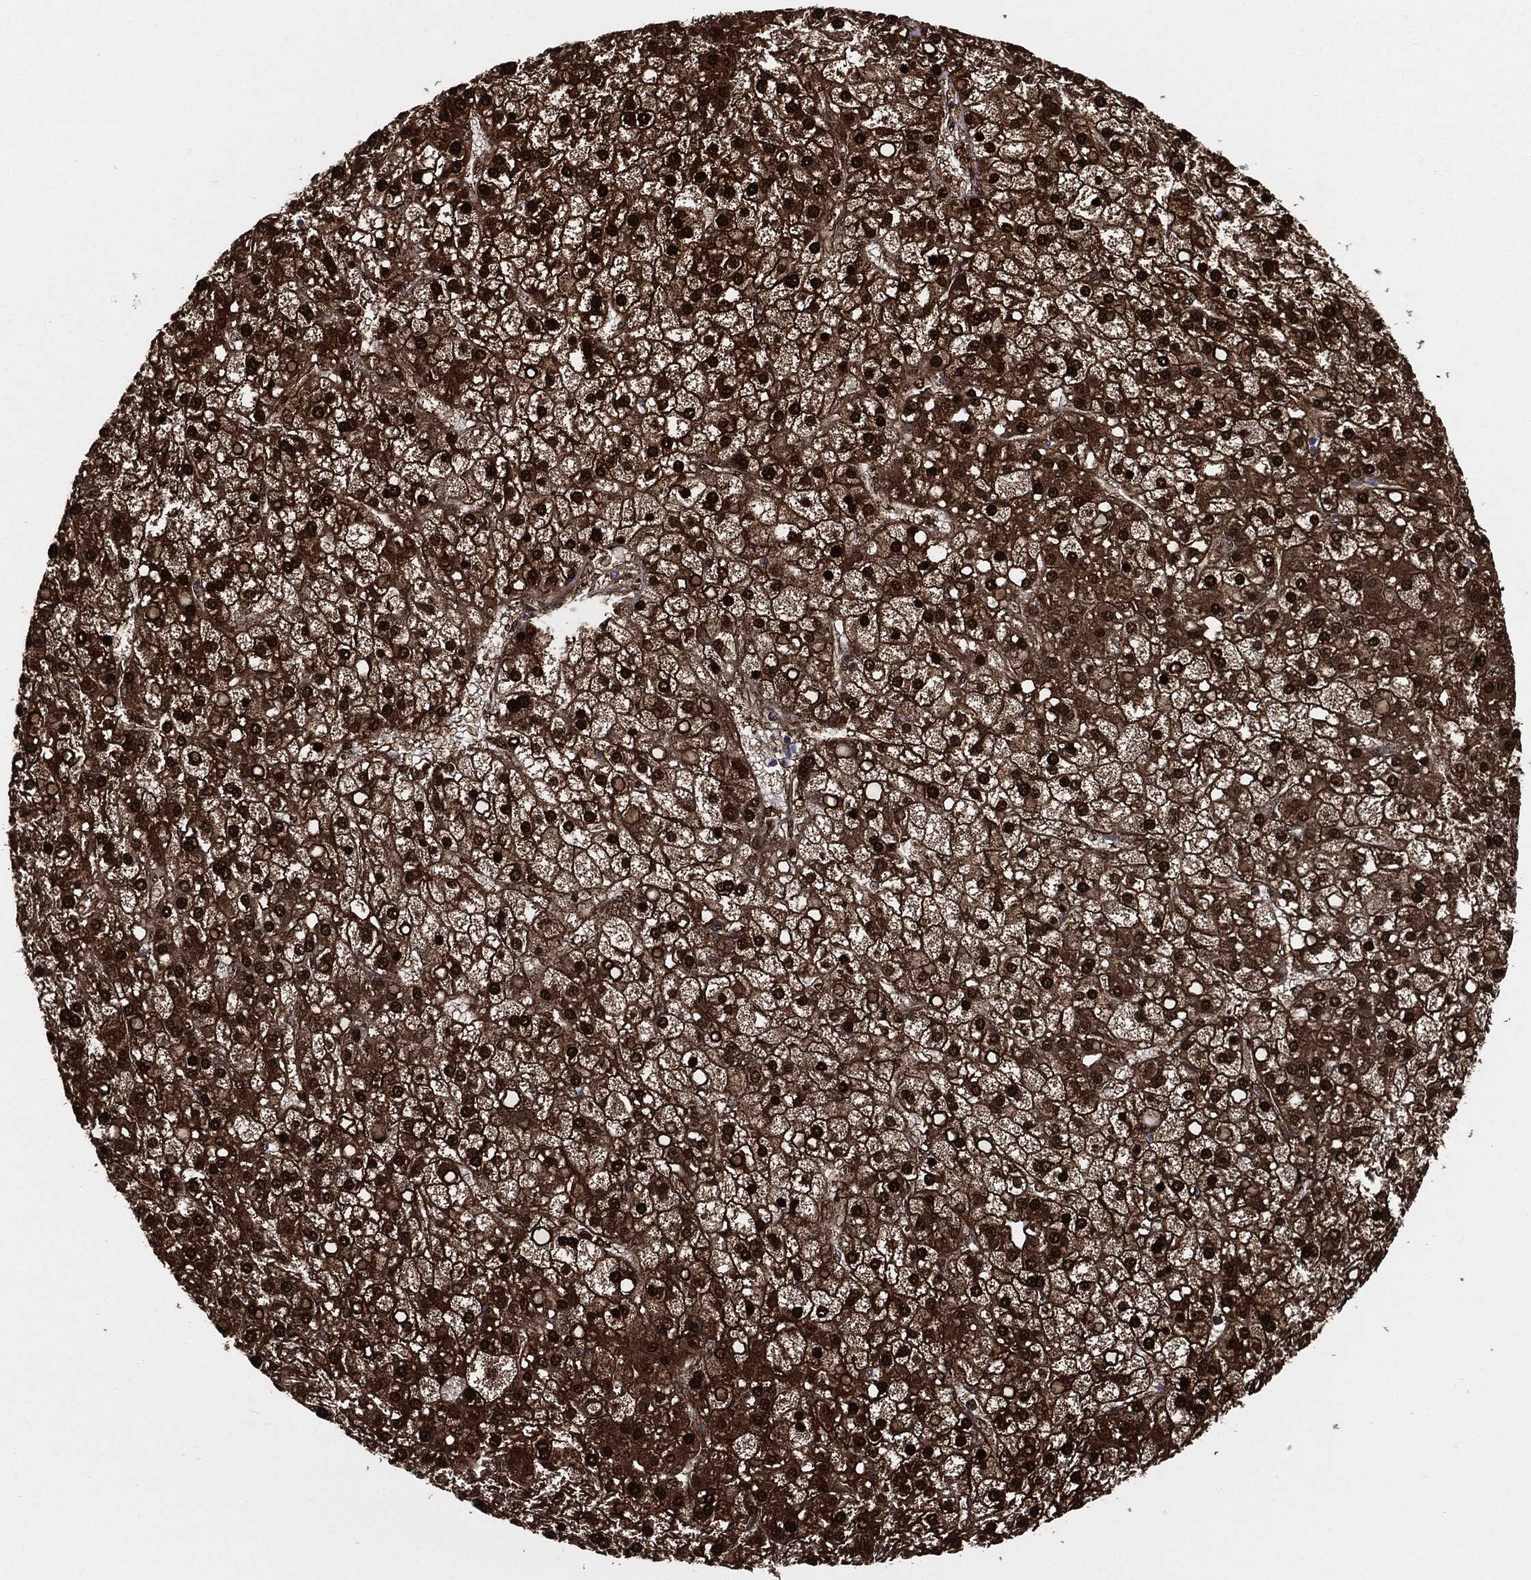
{"staining": {"intensity": "strong", "quantity": "25%-75%", "location": "cytoplasmic/membranous,nuclear"}, "tissue": "liver cancer", "cell_type": "Tumor cells", "image_type": "cancer", "snomed": [{"axis": "morphology", "description": "Carcinoma, Hepatocellular, NOS"}, {"axis": "topography", "description": "Liver"}], "caption": "This histopathology image displays immunohistochemistry staining of human hepatocellular carcinoma (liver), with high strong cytoplasmic/membranous and nuclear expression in about 25%-75% of tumor cells.", "gene": "DCTN1", "patient": {"sex": "male", "age": 67}}